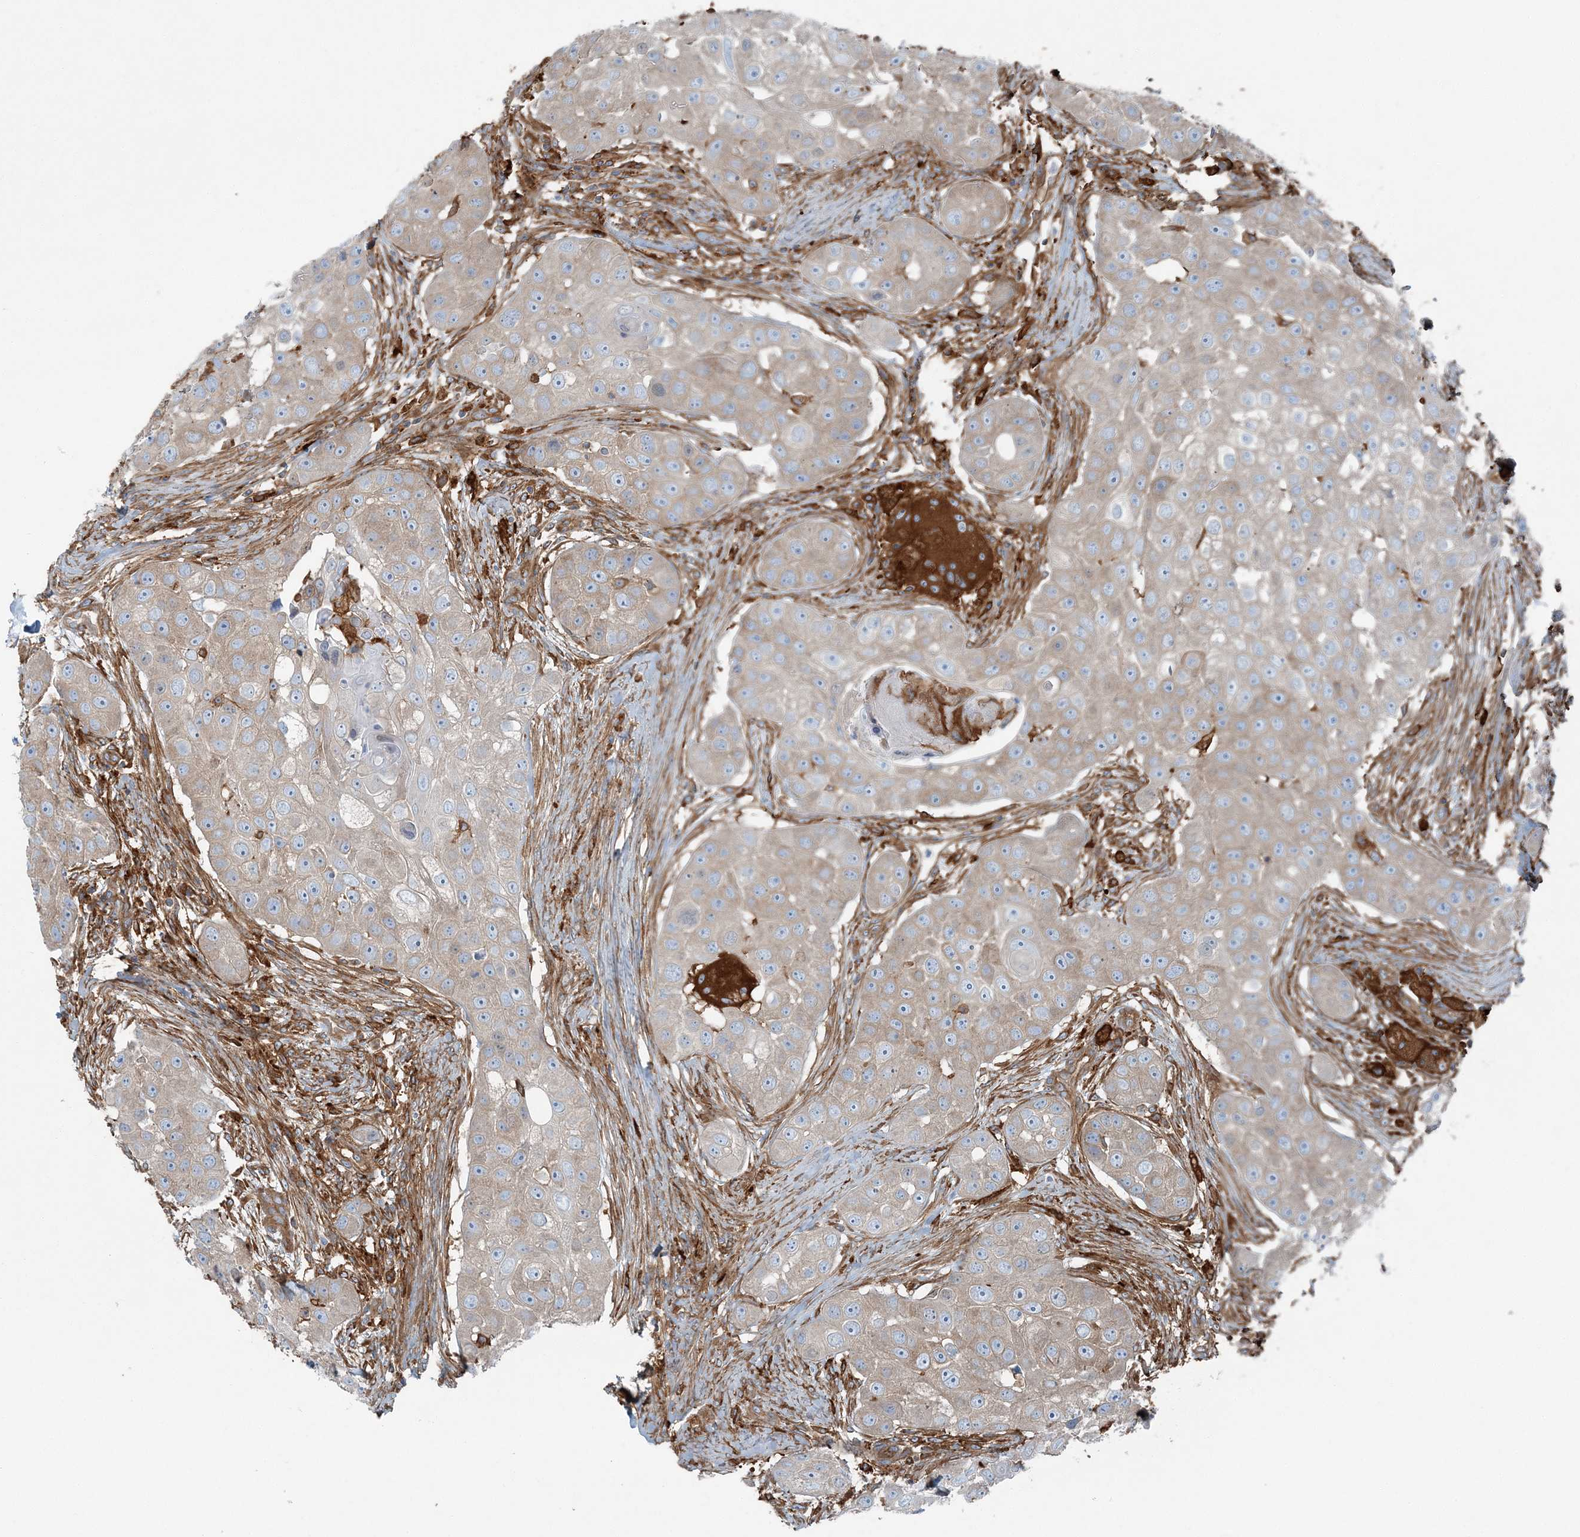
{"staining": {"intensity": "moderate", "quantity": ">75%", "location": "cytoplasmic/membranous"}, "tissue": "head and neck cancer", "cell_type": "Tumor cells", "image_type": "cancer", "snomed": [{"axis": "morphology", "description": "Normal tissue, NOS"}, {"axis": "morphology", "description": "Squamous cell carcinoma, NOS"}, {"axis": "topography", "description": "Skeletal muscle"}, {"axis": "topography", "description": "Head-Neck"}], "caption": "An image showing moderate cytoplasmic/membranous staining in approximately >75% of tumor cells in head and neck cancer, as visualized by brown immunohistochemical staining.", "gene": "SNX2", "patient": {"sex": "male", "age": 51}}